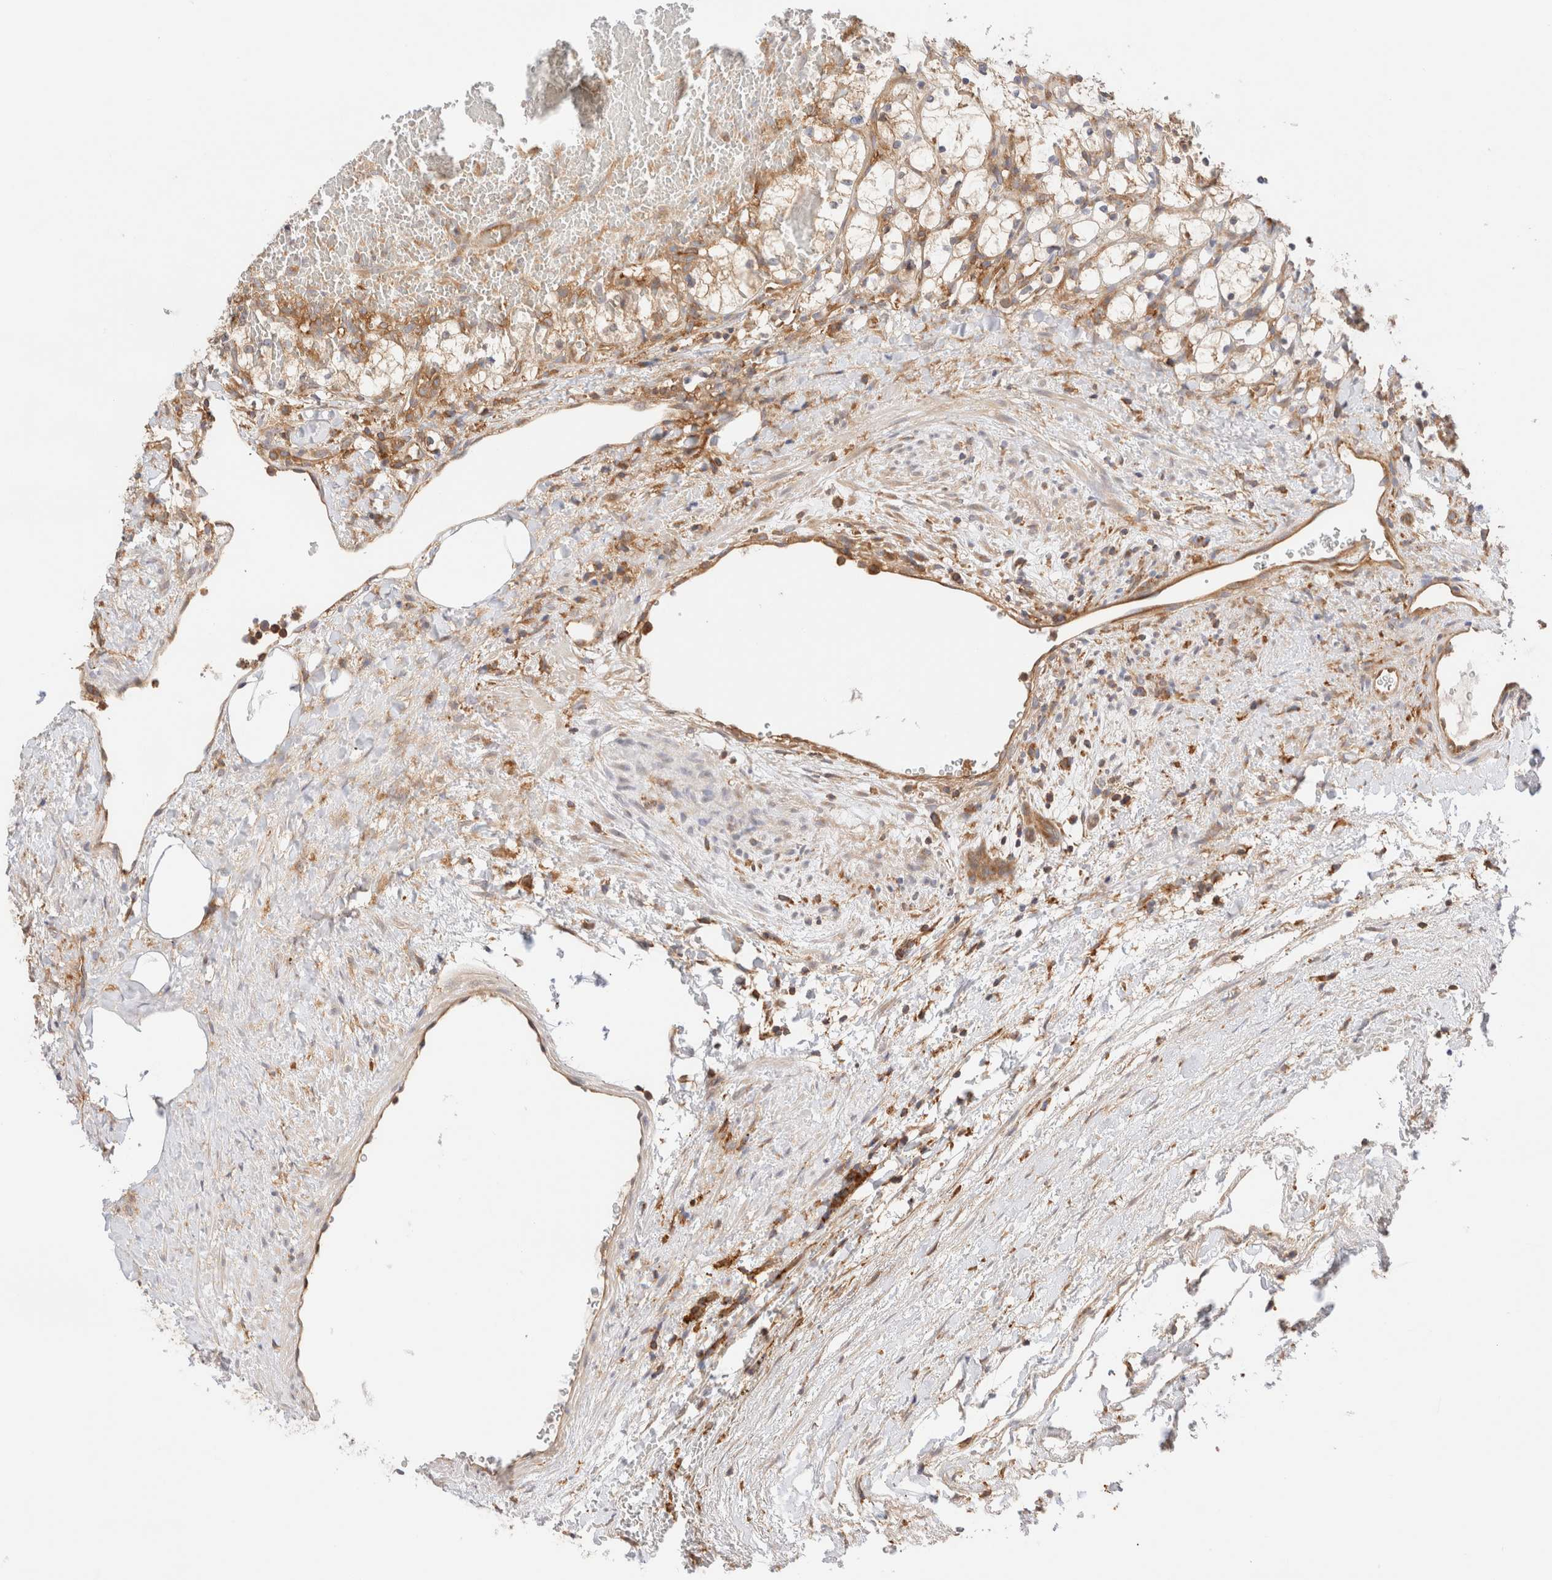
{"staining": {"intensity": "weak", "quantity": "25%-75%", "location": "cytoplasmic/membranous"}, "tissue": "renal cancer", "cell_type": "Tumor cells", "image_type": "cancer", "snomed": [{"axis": "morphology", "description": "Adenocarcinoma, NOS"}, {"axis": "topography", "description": "Kidney"}], "caption": "Protein staining of renal adenocarcinoma tissue displays weak cytoplasmic/membranous expression in approximately 25%-75% of tumor cells. The staining was performed using DAB to visualize the protein expression in brown, while the nuclei were stained in blue with hematoxylin (Magnification: 20x).", "gene": "RABEP1", "patient": {"sex": "female", "age": 69}}